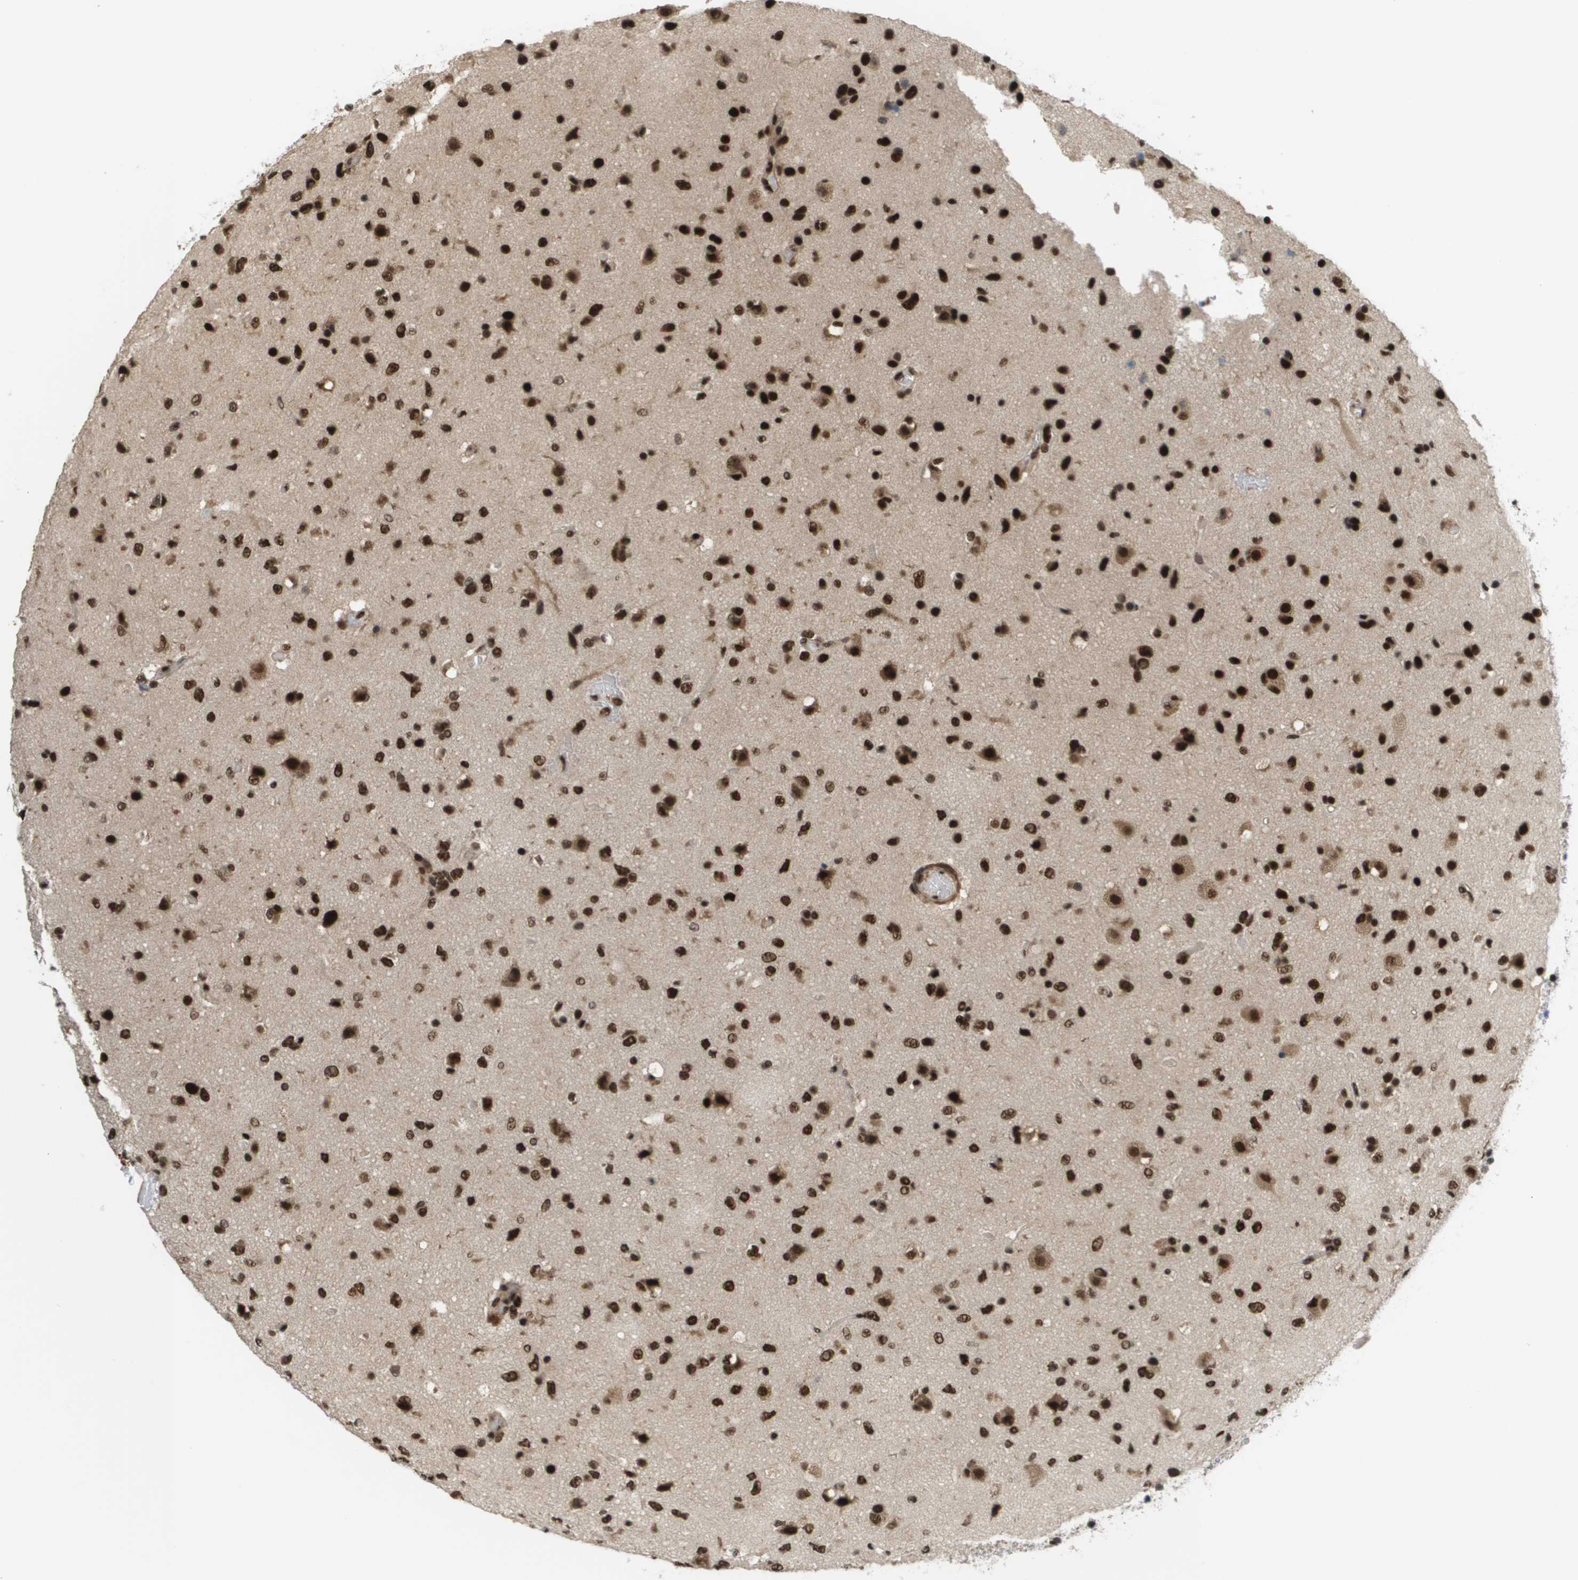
{"staining": {"intensity": "strong", "quantity": ">75%", "location": "nuclear"}, "tissue": "glioma", "cell_type": "Tumor cells", "image_type": "cancer", "snomed": [{"axis": "morphology", "description": "Glioma, malignant, Low grade"}, {"axis": "topography", "description": "Brain"}], "caption": "This is a histology image of IHC staining of glioma, which shows strong expression in the nuclear of tumor cells.", "gene": "PRCC", "patient": {"sex": "male", "age": 77}}